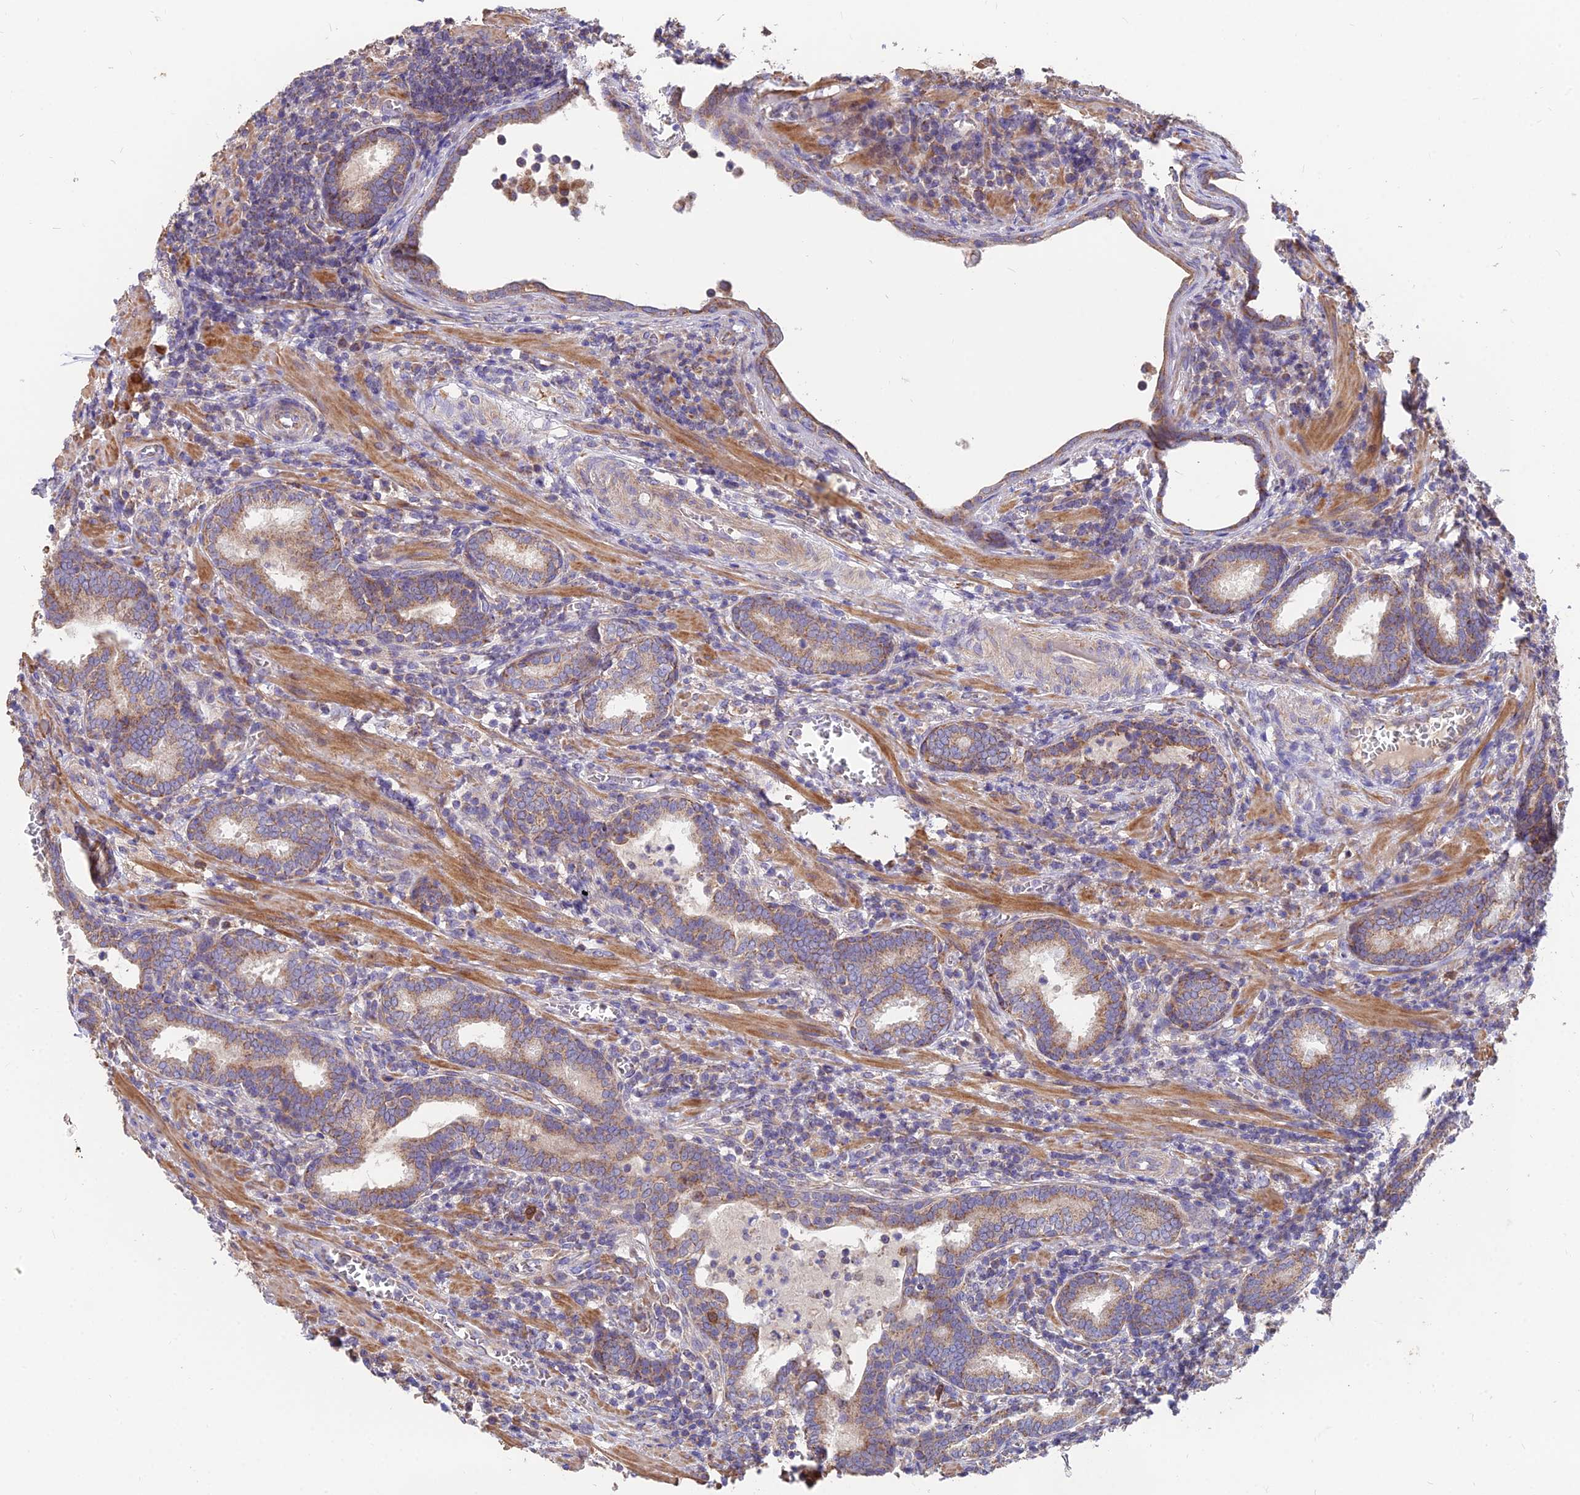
{"staining": {"intensity": "moderate", "quantity": "25%-75%", "location": "cytoplasmic/membranous"}, "tissue": "prostate cancer", "cell_type": "Tumor cells", "image_type": "cancer", "snomed": [{"axis": "morphology", "description": "Adenocarcinoma, High grade"}, {"axis": "topography", "description": "Prostate"}], "caption": "Moderate cytoplasmic/membranous protein positivity is appreciated in approximately 25%-75% of tumor cells in prostate adenocarcinoma (high-grade).", "gene": "IFT22", "patient": {"sex": "male", "age": 69}}